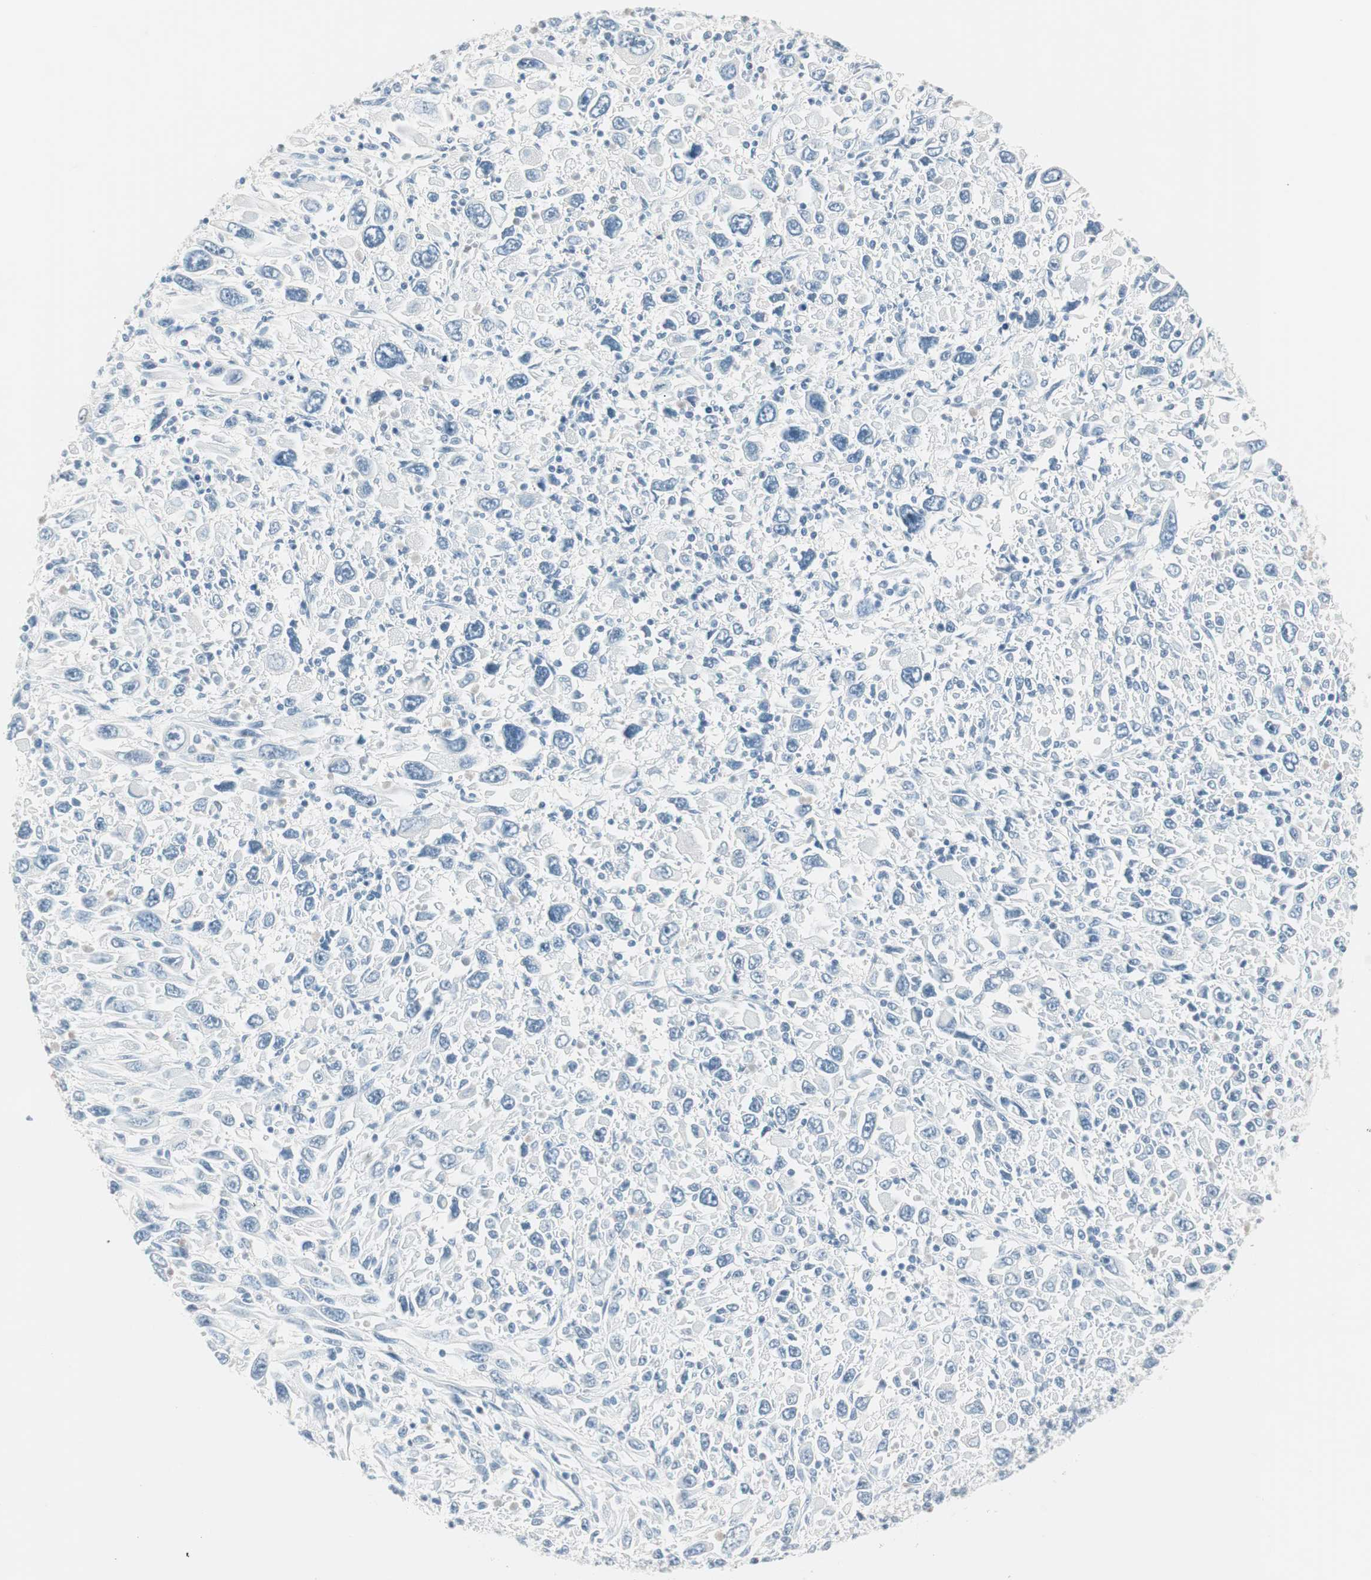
{"staining": {"intensity": "negative", "quantity": "none", "location": "none"}, "tissue": "melanoma", "cell_type": "Tumor cells", "image_type": "cancer", "snomed": [{"axis": "morphology", "description": "Malignant melanoma, Metastatic site"}, {"axis": "topography", "description": "Skin"}], "caption": "Malignant melanoma (metastatic site) was stained to show a protein in brown. There is no significant expression in tumor cells. Nuclei are stained in blue.", "gene": "HOXB13", "patient": {"sex": "female", "age": 56}}